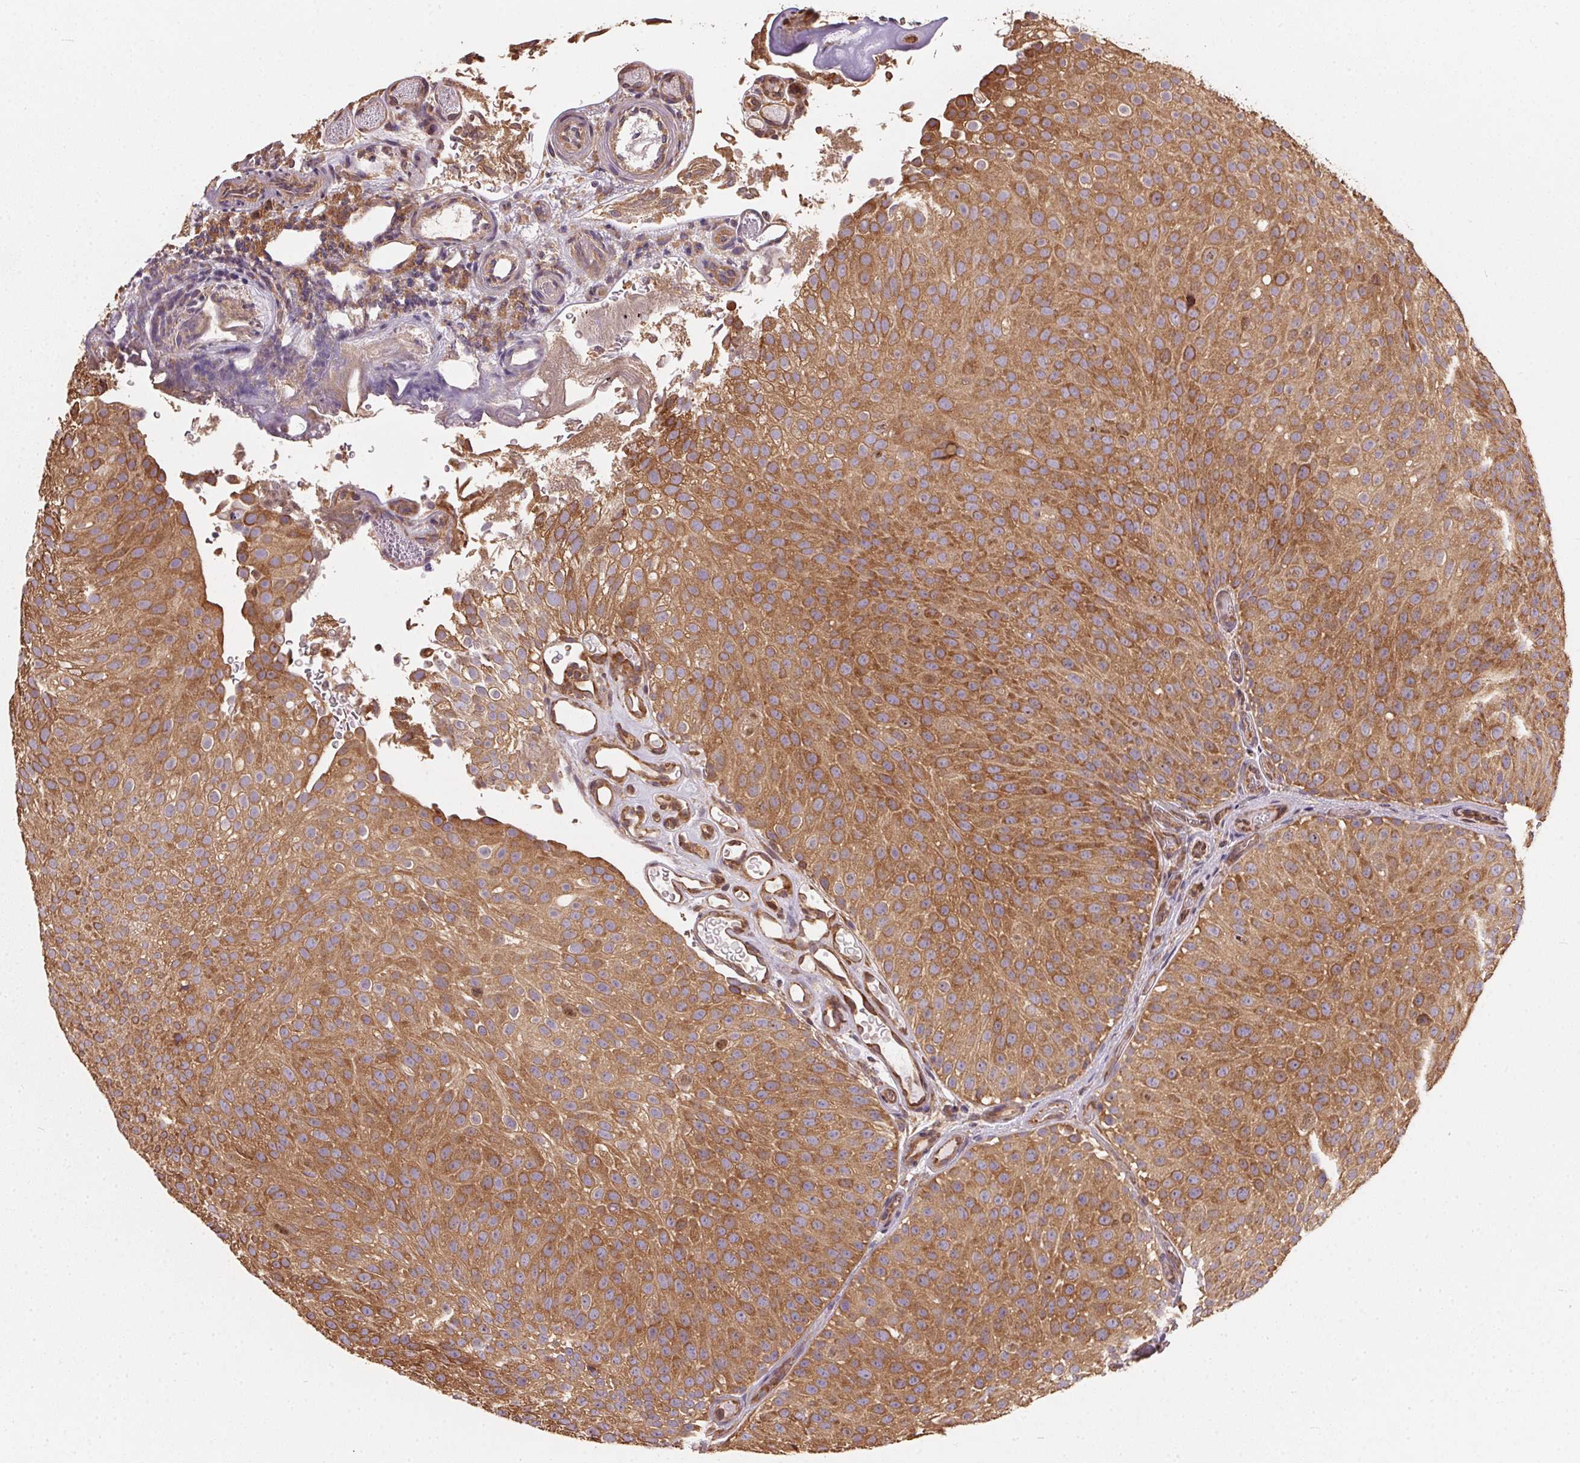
{"staining": {"intensity": "moderate", "quantity": ">75%", "location": "cytoplasmic/membranous"}, "tissue": "urothelial cancer", "cell_type": "Tumor cells", "image_type": "cancer", "snomed": [{"axis": "morphology", "description": "Urothelial carcinoma, Low grade"}, {"axis": "topography", "description": "Urinary bladder"}], "caption": "DAB (3,3'-diaminobenzidine) immunohistochemical staining of human urothelial cancer displays moderate cytoplasmic/membranous protein staining in approximately >75% of tumor cells.", "gene": "EIF2S1", "patient": {"sex": "male", "age": 78}}